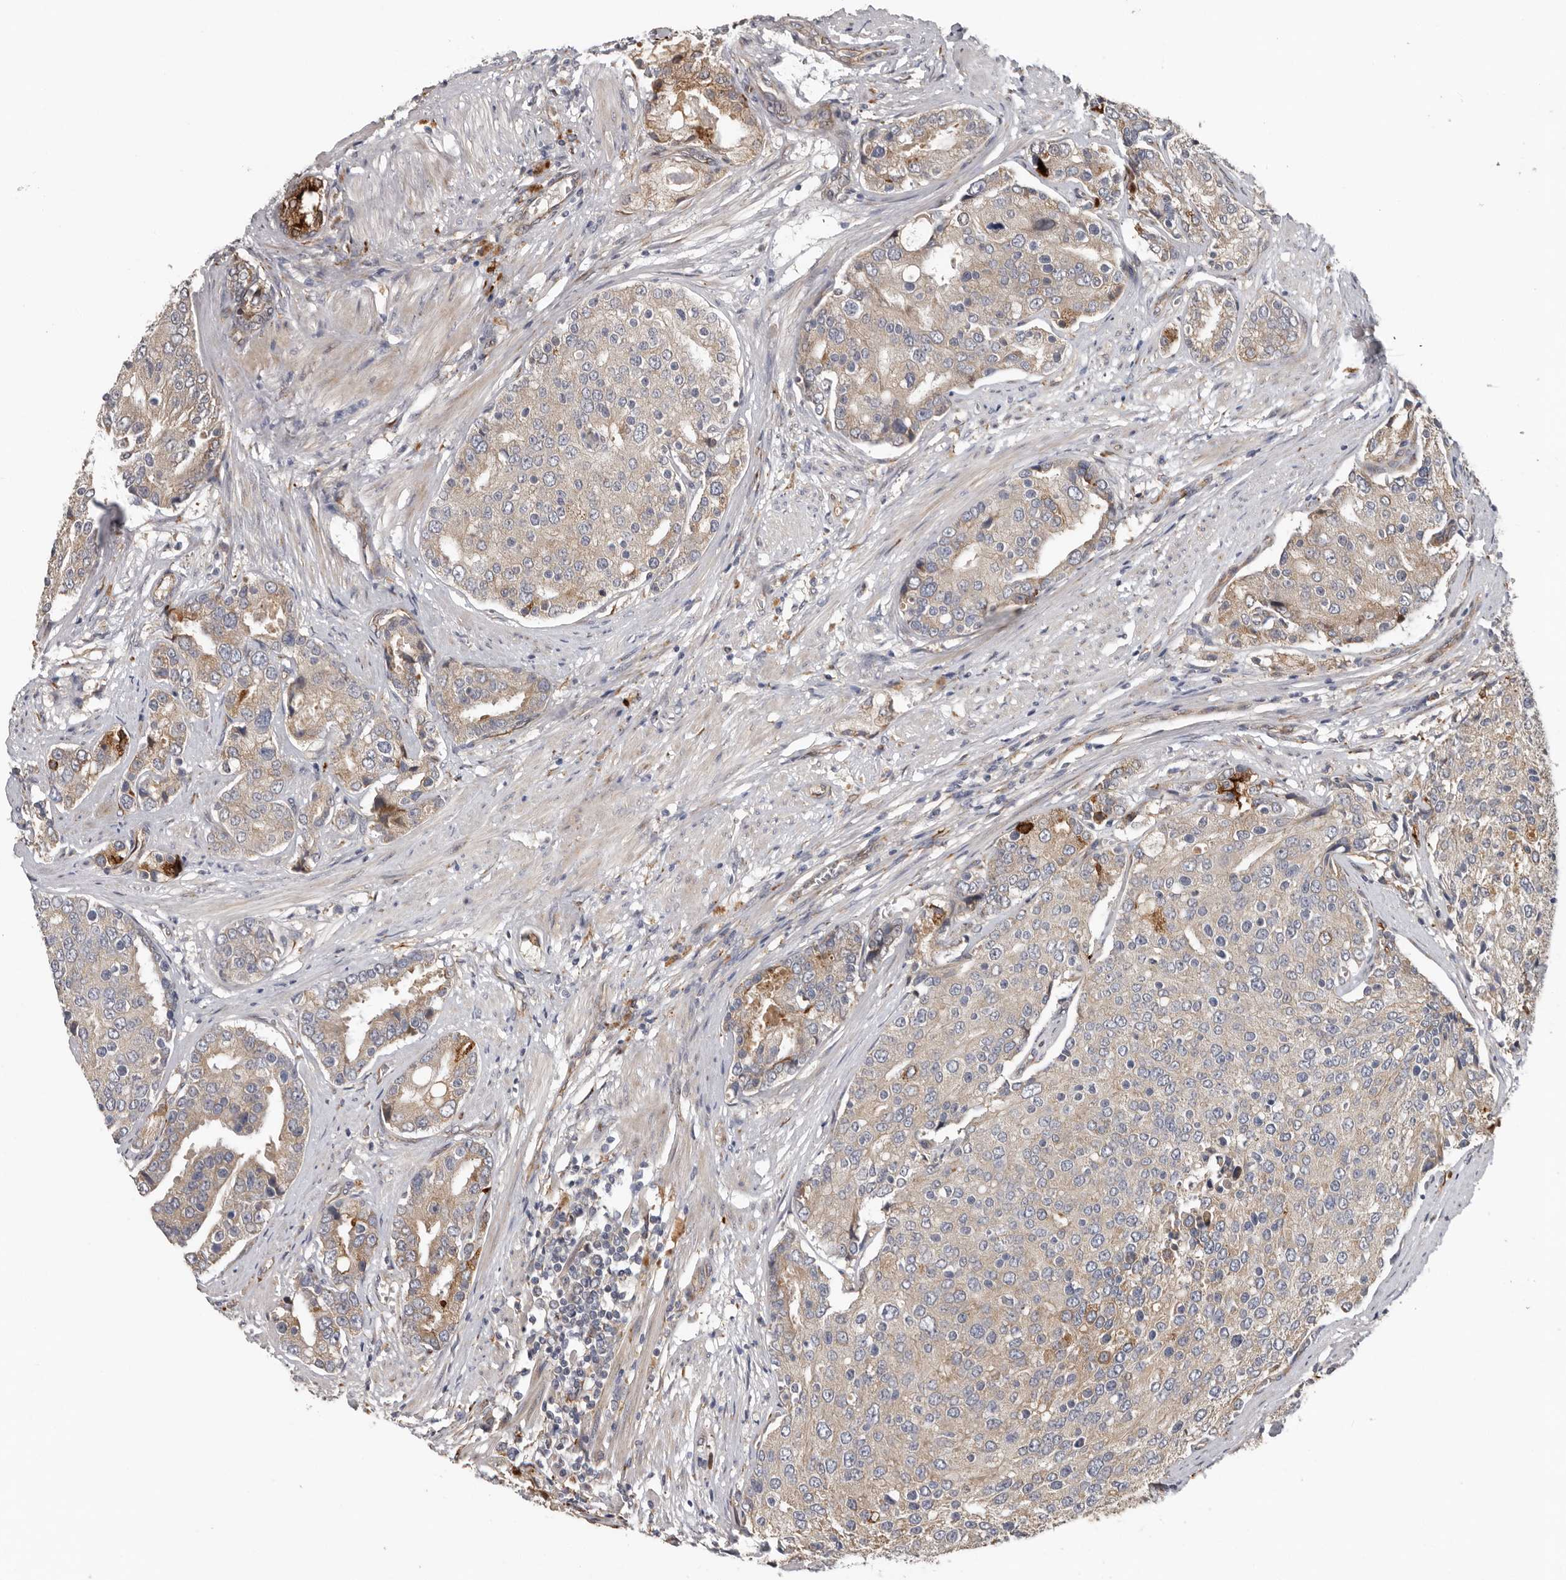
{"staining": {"intensity": "weak", "quantity": ">75%", "location": "cytoplasmic/membranous"}, "tissue": "prostate cancer", "cell_type": "Tumor cells", "image_type": "cancer", "snomed": [{"axis": "morphology", "description": "Adenocarcinoma, High grade"}, {"axis": "topography", "description": "Prostate"}], "caption": "Prostate cancer (adenocarcinoma (high-grade)) stained with immunohistochemistry (IHC) reveals weak cytoplasmic/membranous positivity in about >75% of tumor cells. (DAB IHC with brightfield microscopy, high magnification).", "gene": "MTF1", "patient": {"sex": "male", "age": 50}}